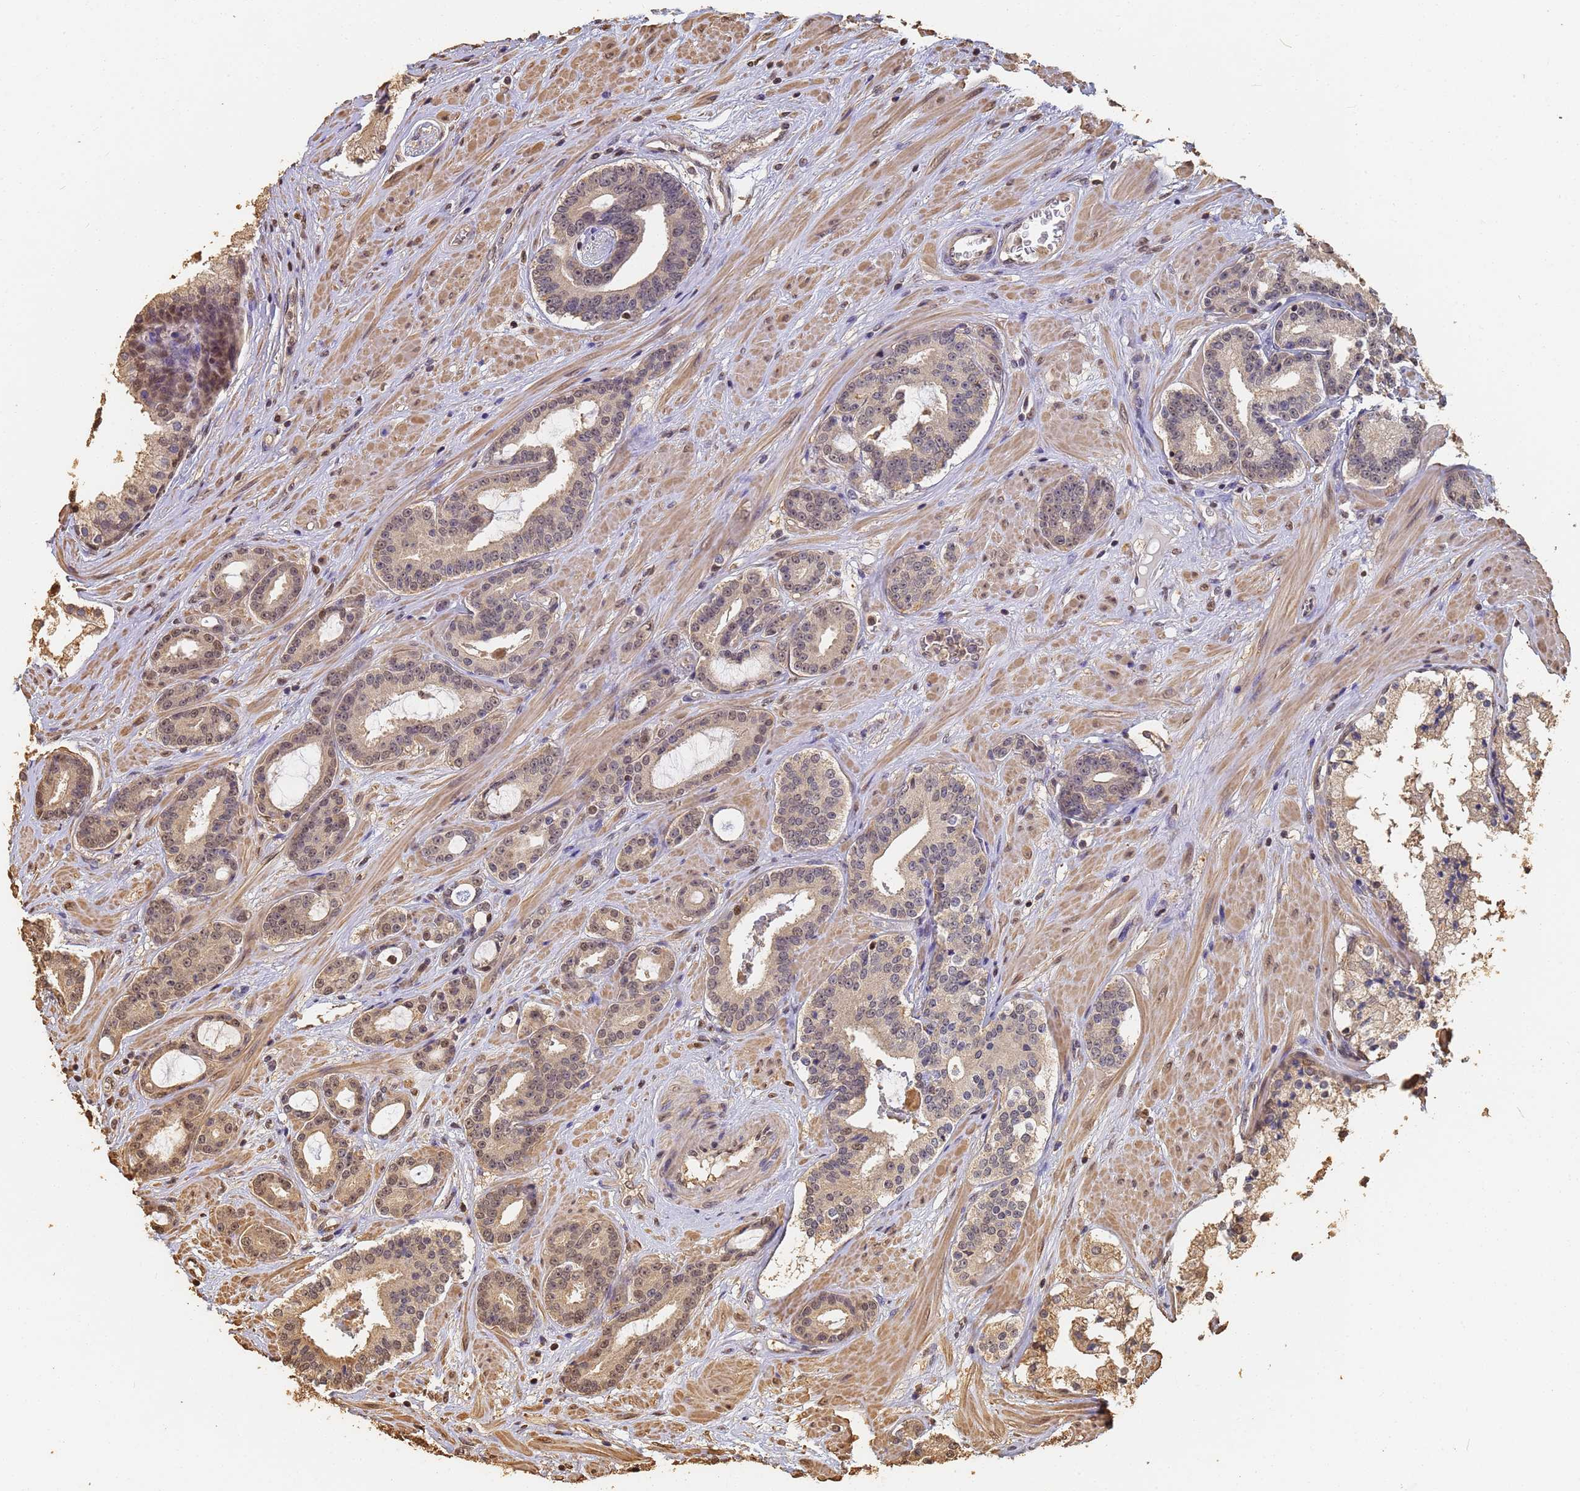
{"staining": {"intensity": "weak", "quantity": "<25%", "location": "nuclear"}, "tissue": "prostate cancer", "cell_type": "Tumor cells", "image_type": "cancer", "snomed": [{"axis": "morphology", "description": "Adenocarcinoma, High grade"}, {"axis": "topography", "description": "Prostate"}], "caption": "This is a image of IHC staining of adenocarcinoma (high-grade) (prostate), which shows no expression in tumor cells.", "gene": "JAK2", "patient": {"sex": "male", "age": 58}}